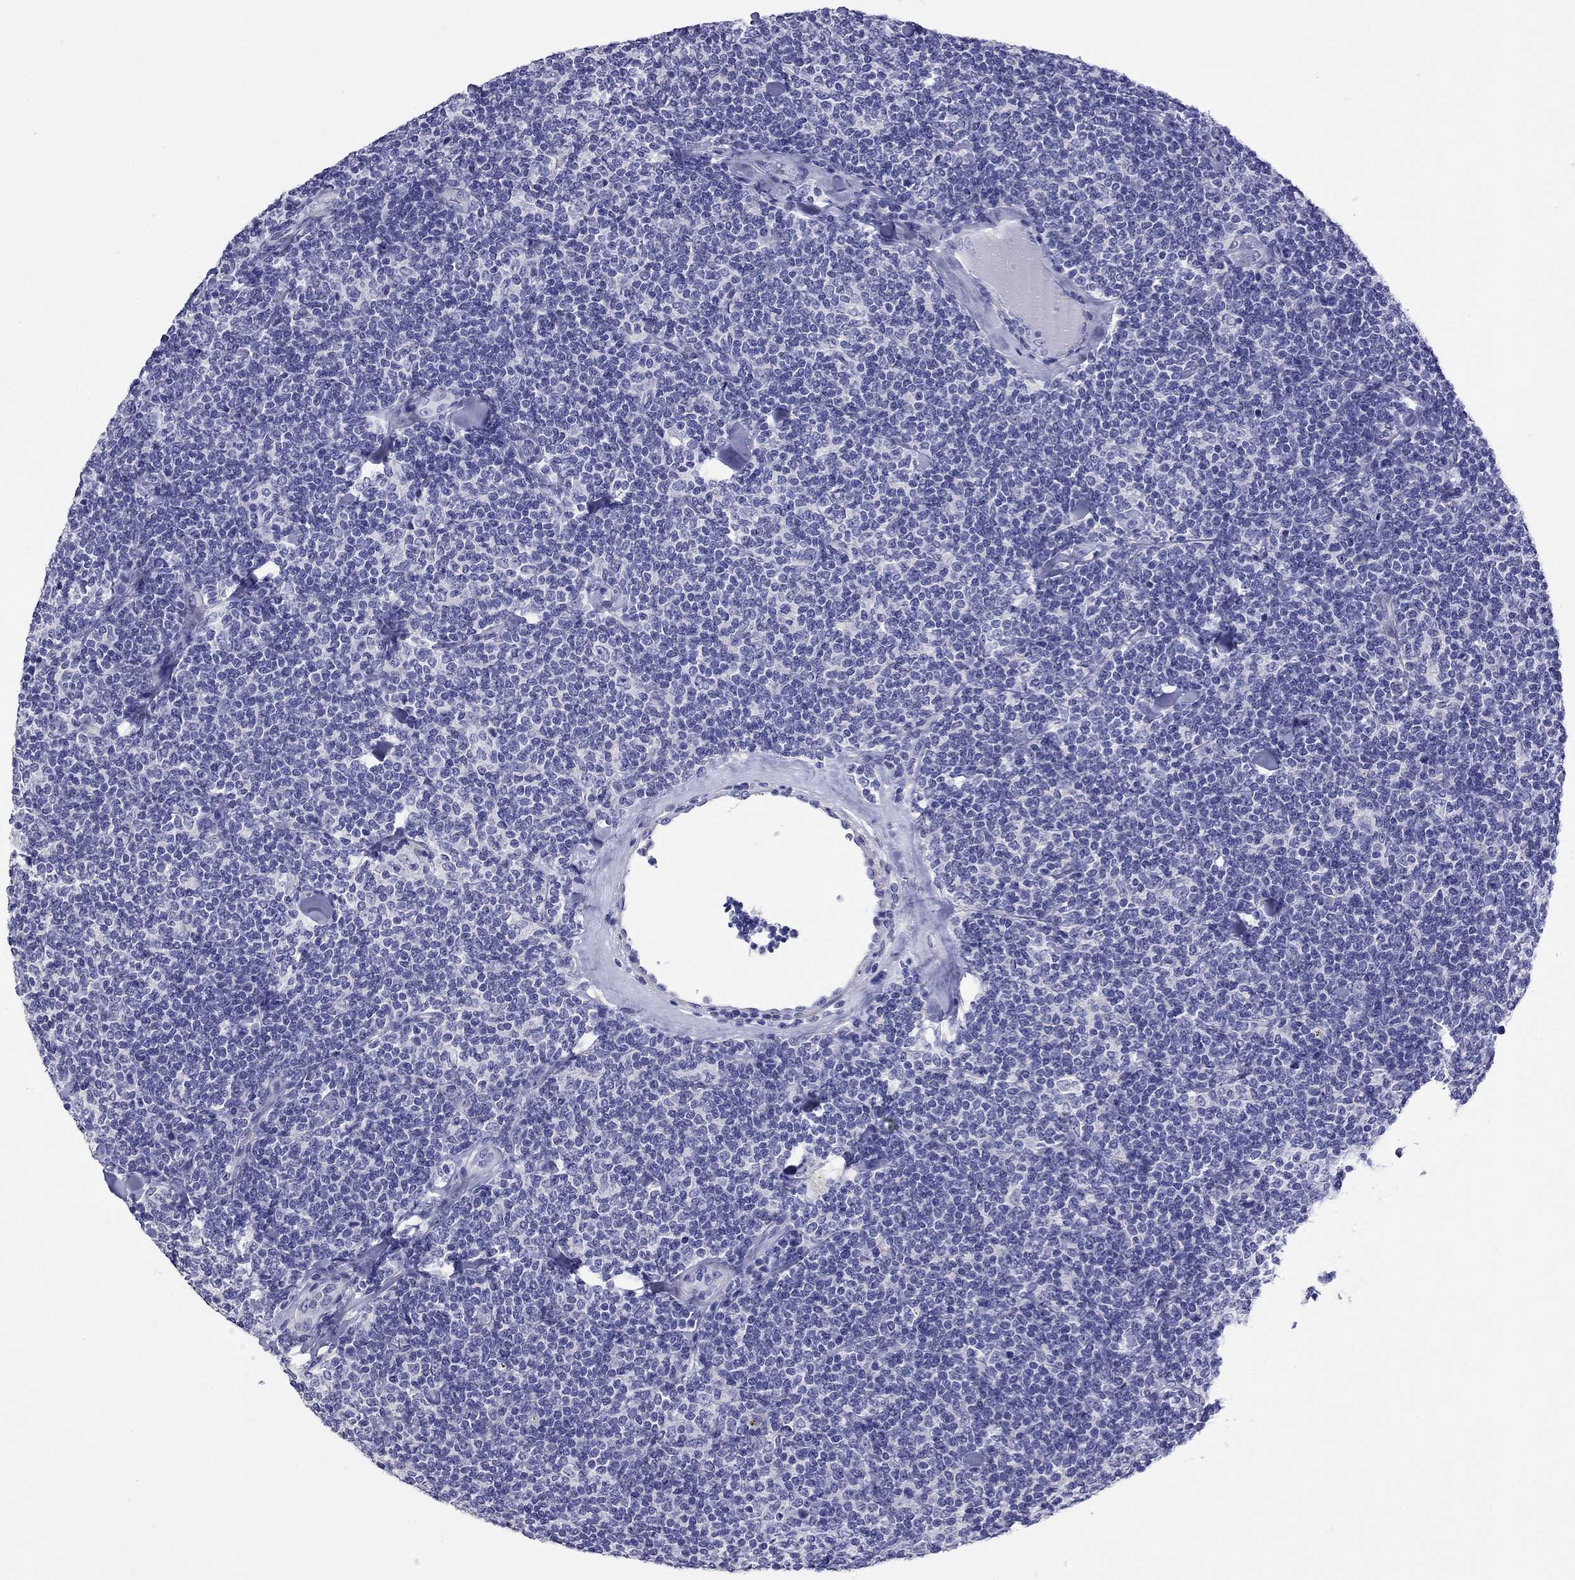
{"staining": {"intensity": "negative", "quantity": "none", "location": "none"}, "tissue": "lymphoma", "cell_type": "Tumor cells", "image_type": "cancer", "snomed": [{"axis": "morphology", "description": "Malignant lymphoma, non-Hodgkin's type, Low grade"}, {"axis": "topography", "description": "Lymph node"}], "caption": "This is a histopathology image of IHC staining of low-grade malignant lymphoma, non-Hodgkin's type, which shows no positivity in tumor cells. (Brightfield microscopy of DAB (3,3'-diaminobenzidine) IHC at high magnification).", "gene": "KIAA2012", "patient": {"sex": "female", "age": 56}}